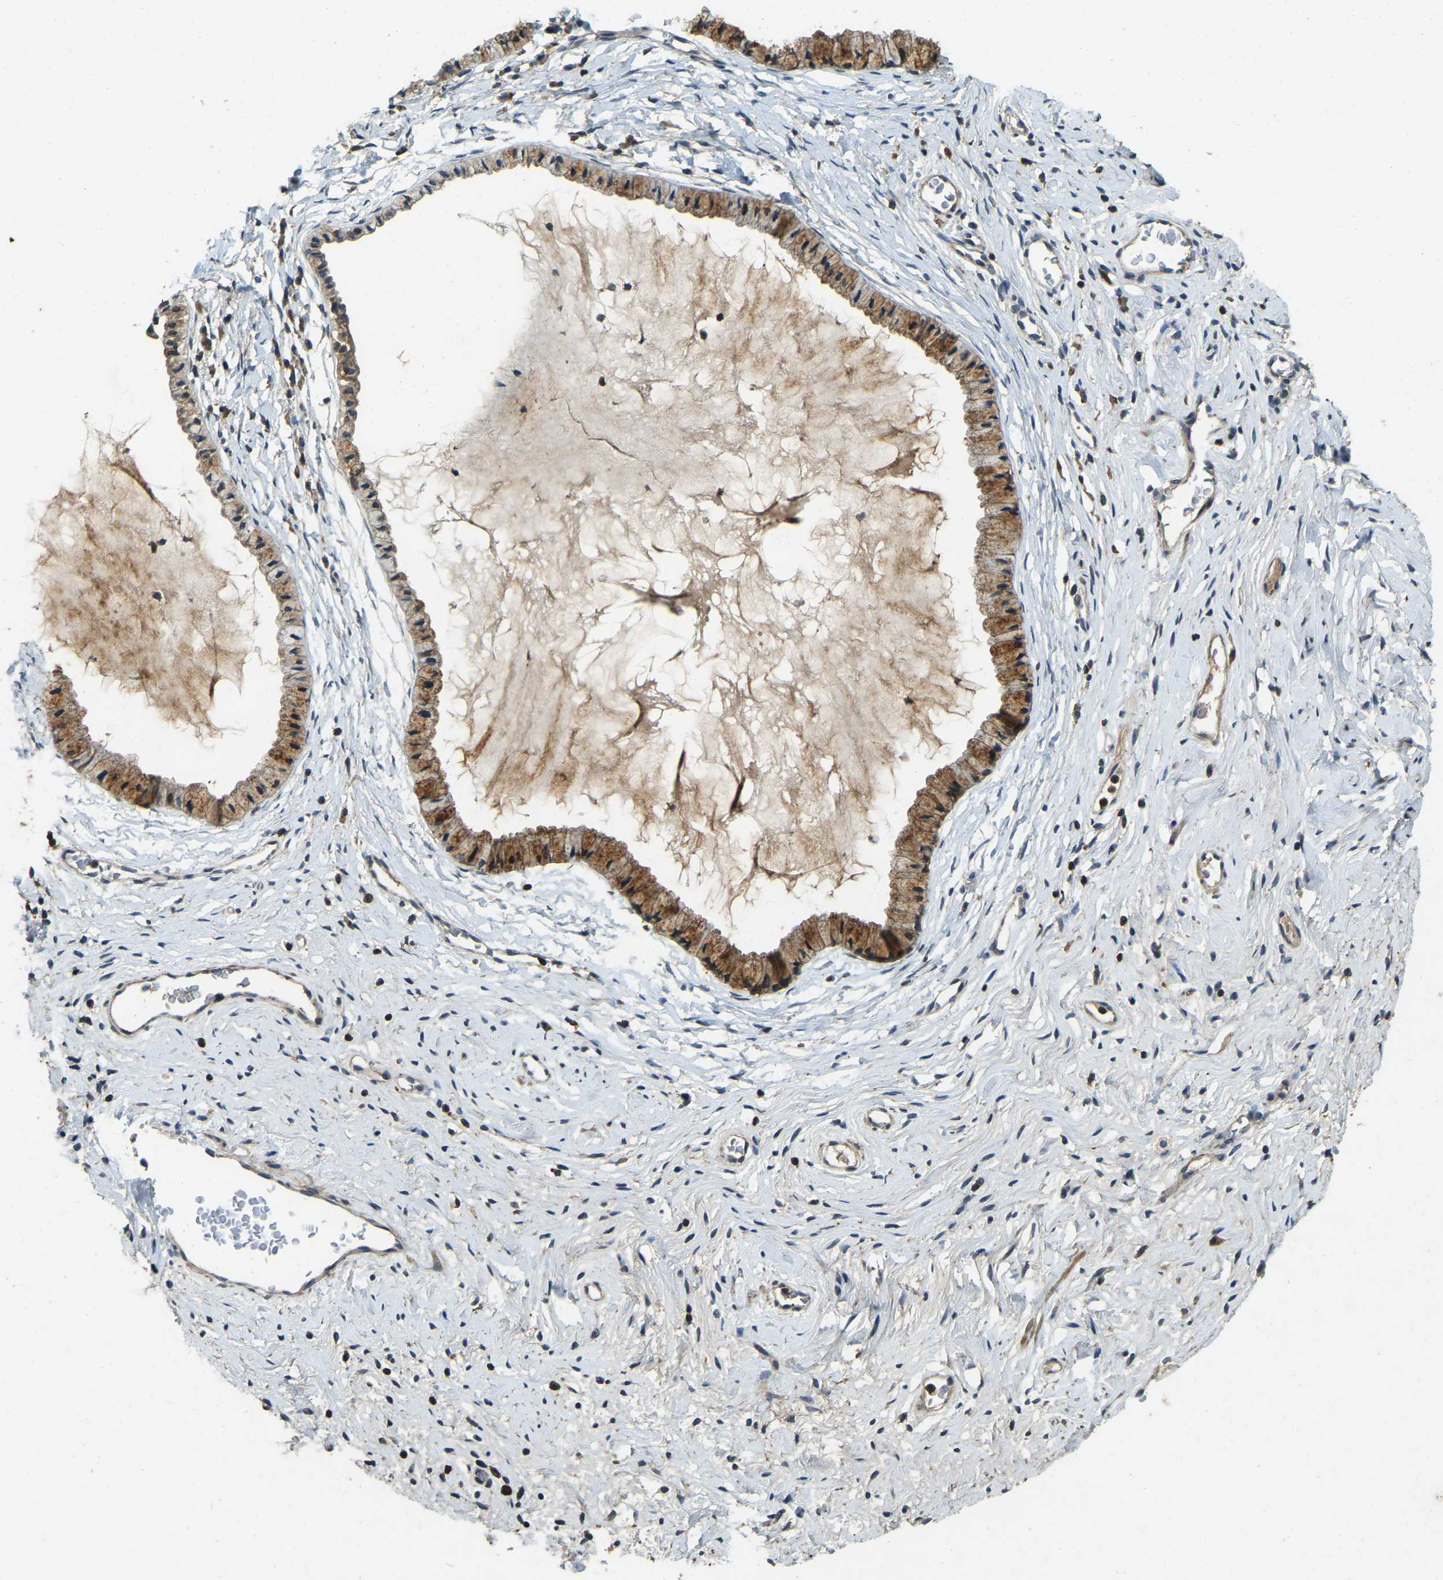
{"staining": {"intensity": "moderate", "quantity": ">75%", "location": "cytoplasmic/membranous"}, "tissue": "cervix", "cell_type": "Glandular cells", "image_type": "normal", "snomed": [{"axis": "morphology", "description": "Normal tissue, NOS"}, {"axis": "topography", "description": "Cervix"}], "caption": "DAB immunohistochemical staining of unremarkable human cervix exhibits moderate cytoplasmic/membranous protein positivity in about >75% of glandular cells.", "gene": "ATP8B1", "patient": {"sex": "female", "age": 77}}